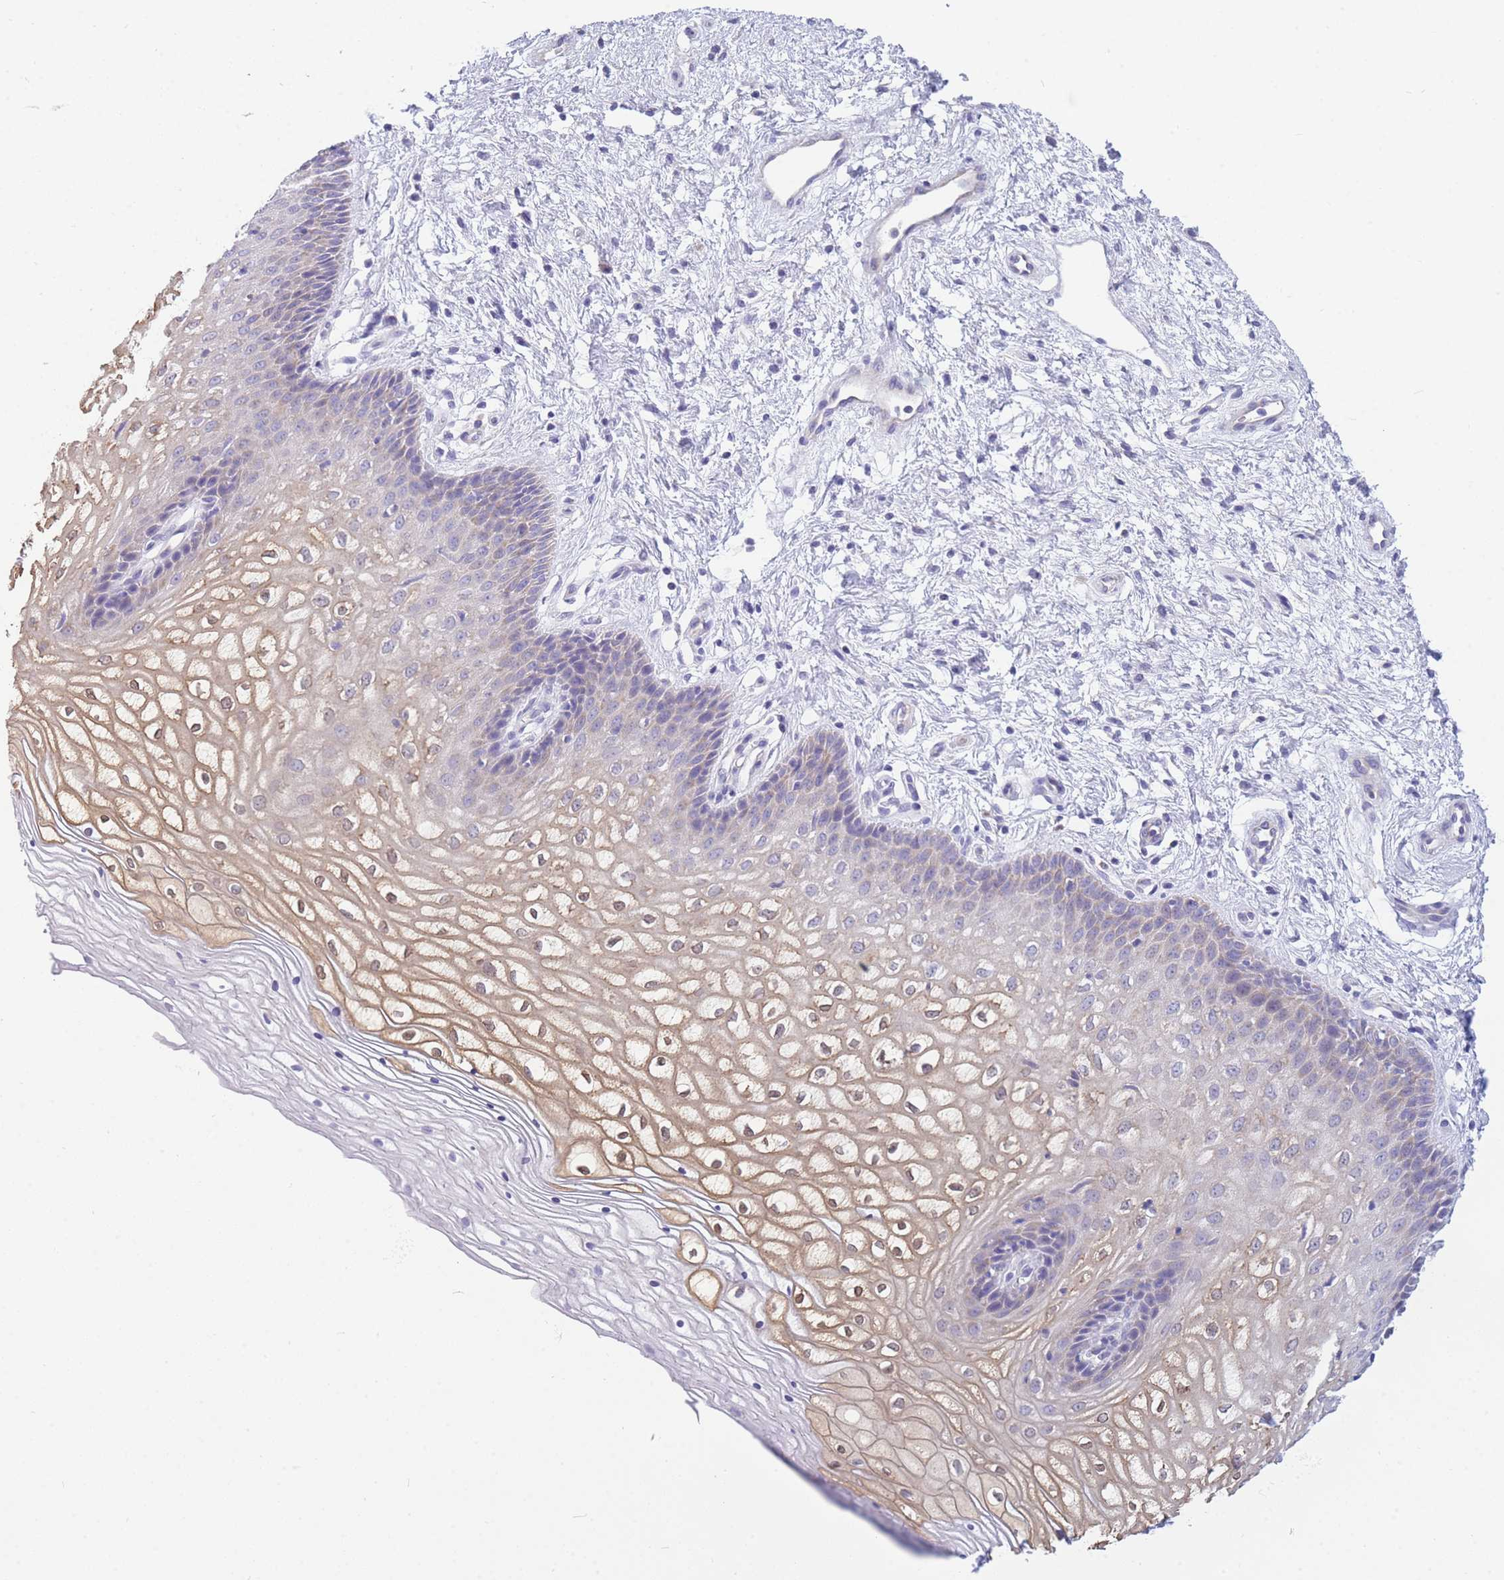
{"staining": {"intensity": "weak", "quantity": "25%-75%", "location": "cytoplasmic/membranous,nuclear"}, "tissue": "vagina", "cell_type": "Squamous epithelial cells", "image_type": "normal", "snomed": [{"axis": "morphology", "description": "Normal tissue, NOS"}, {"axis": "topography", "description": "Vagina"}], "caption": "Benign vagina shows weak cytoplasmic/membranous,nuclear positivity in approximately 25%-75% of squamous epithelial cells.", "gene": "DHRS11", "patient": {"sex": "female", "age": 34}}